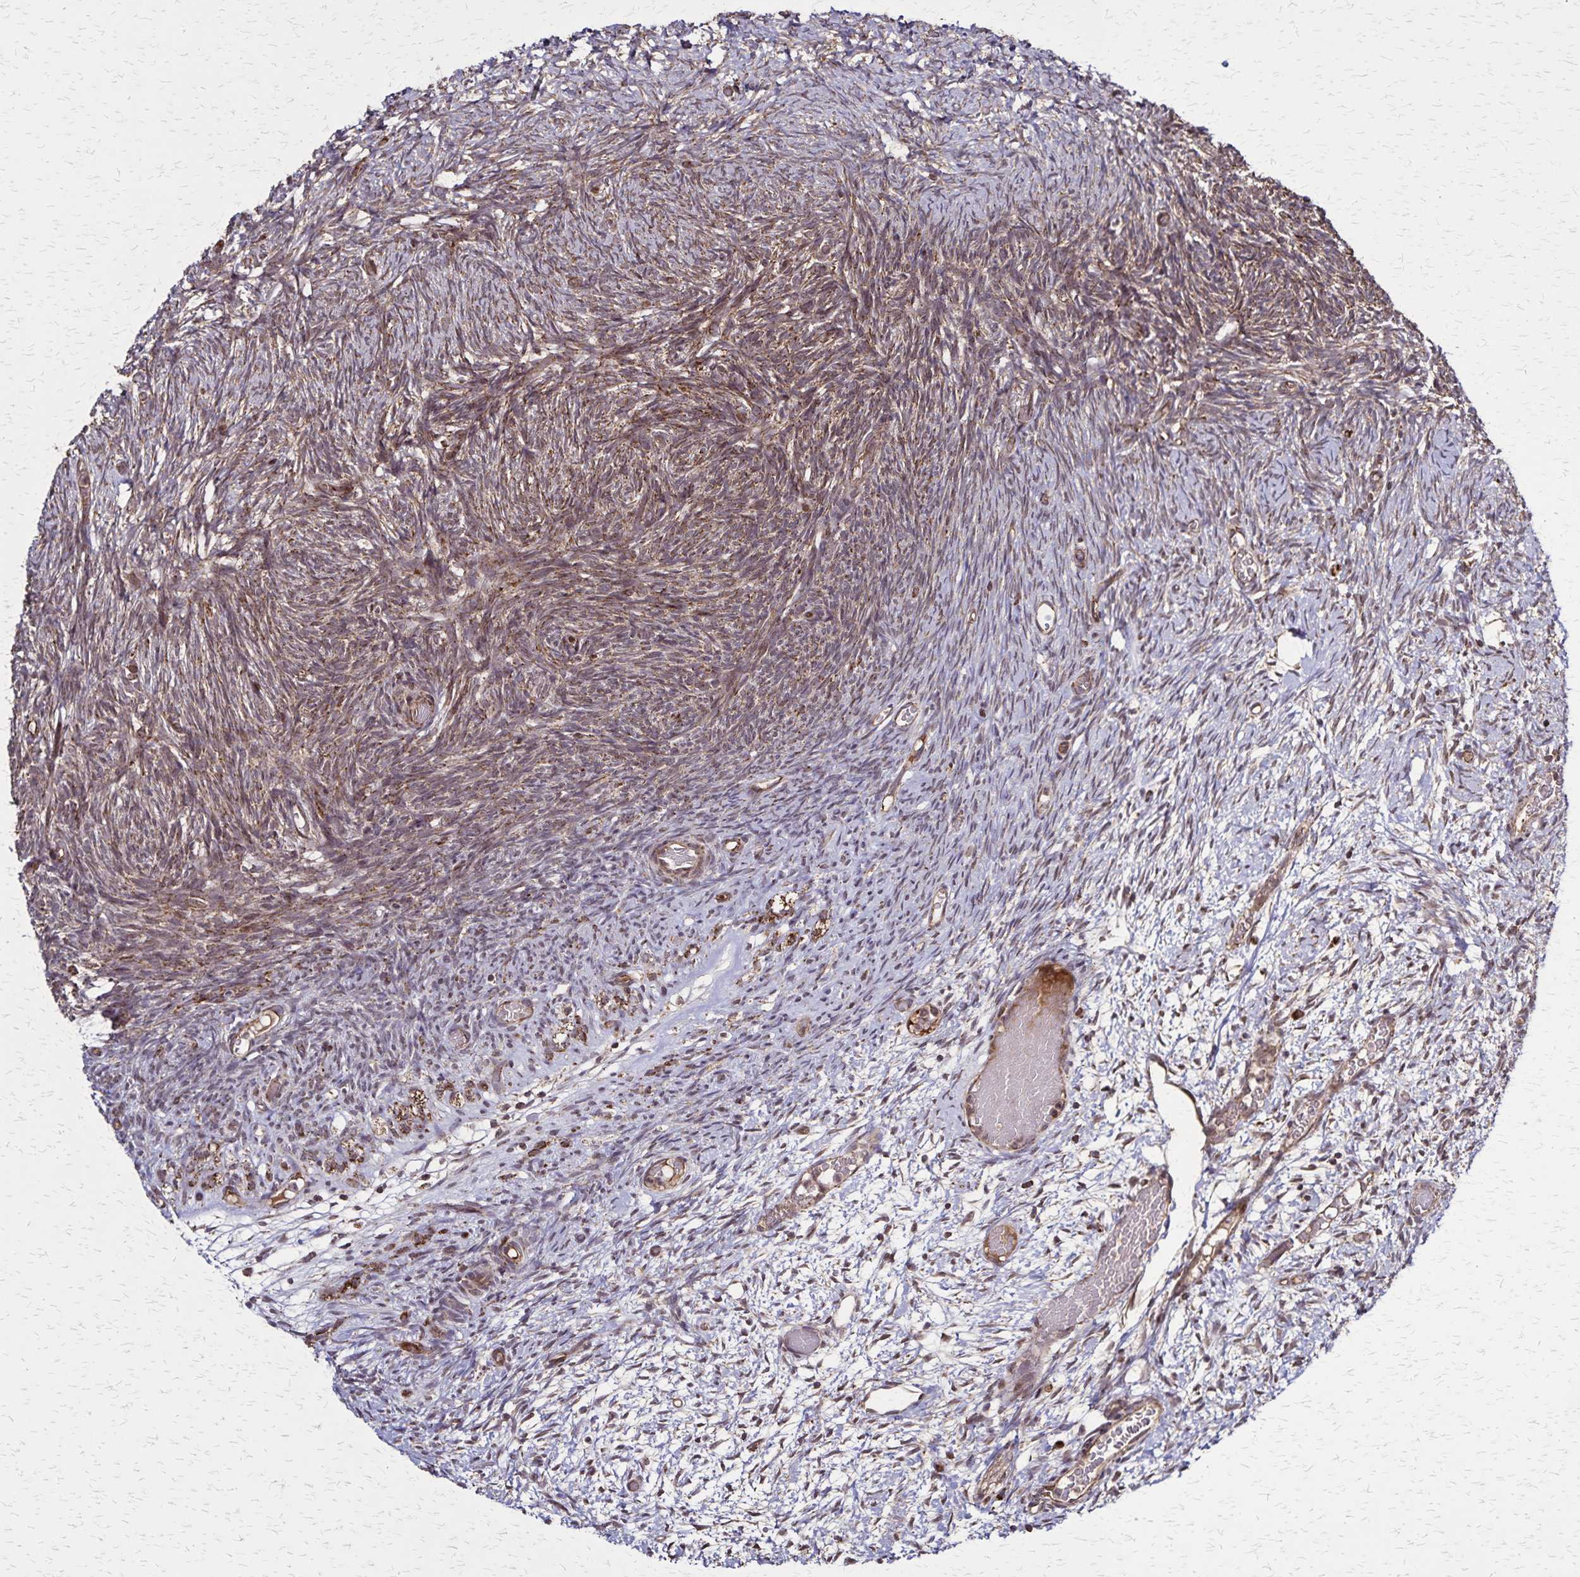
{"staining": {"intensity": "strong", "quantity": ">75%", "location": "cytoplasmic/membranous"}, "tissue": "ovary", "cell_type": "Follicle cells", "image_type": "normal", "snomed": [{"axis": "morphology", "description": "Normal tissue, NOS"}, {"axis": "topography", "description": "Ovary"}], "caption": "The micrograph exhibits immunohistochemical staining of unremarkable ovary. There is strong cytoplasmic/membranous positivity is seen in about >75% of follicle cells.", "gene": "NFS1", "patient": {"sex": "female", "age": 39}}